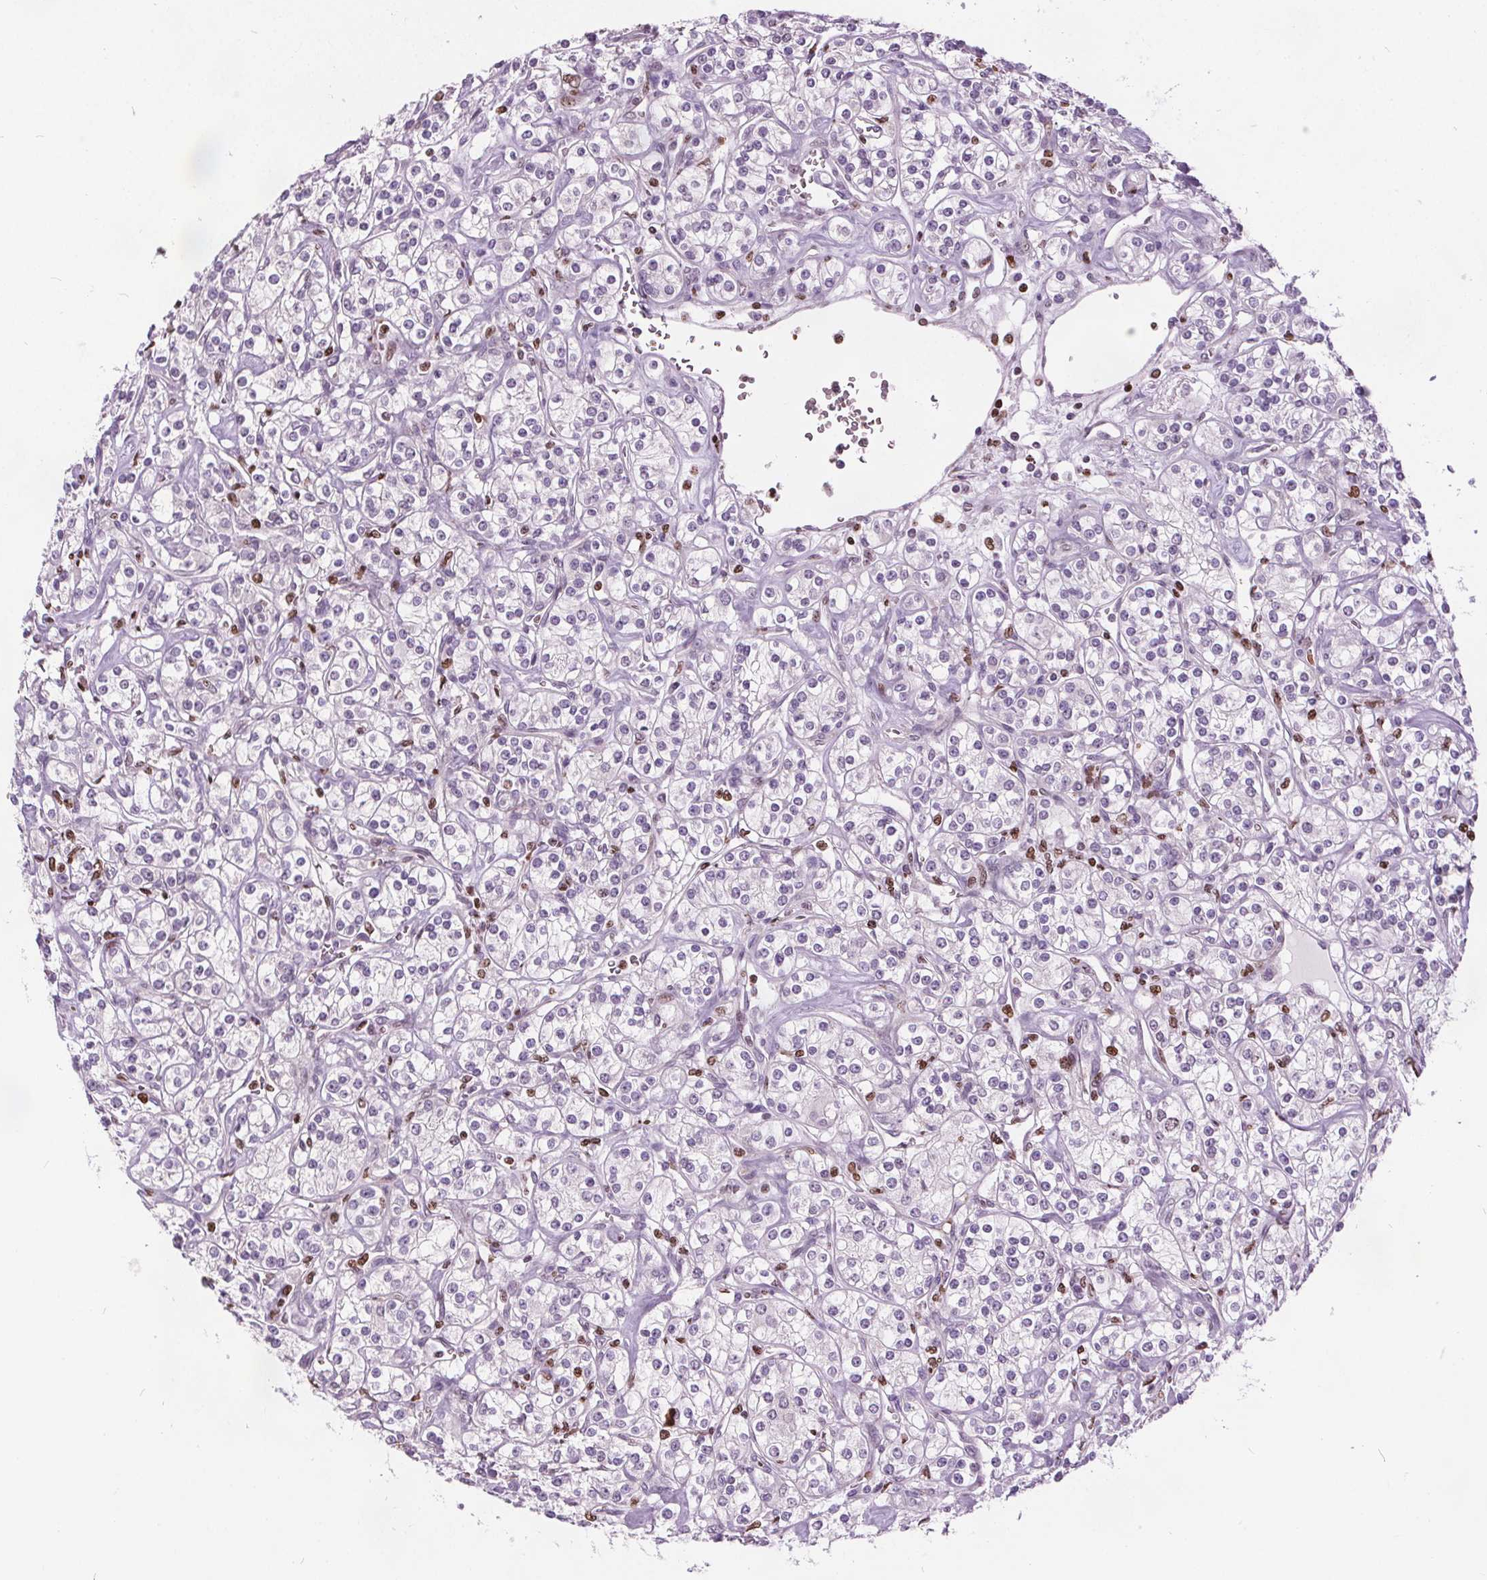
{"staining": {"intensity": "negative", "quantity": "none", "location": "none"}, "tissue": "renal cancer", "cell_type": "Tumor cells", "image_type": "cancer", "snomed": [{"axis": "morphology", "description": "Adenocarcinoma, NOS"}, {"axis": "topography", "description": "Kidney"}], "caption": "High power microscopy micrograph of an immunohistochemistry (IHC) histopathology image of renal adenocarcinoma, revealing no significant positivity in tumor cells.", "gene": "ISLR2", "patient": {"sex": "male", "age": 77}}